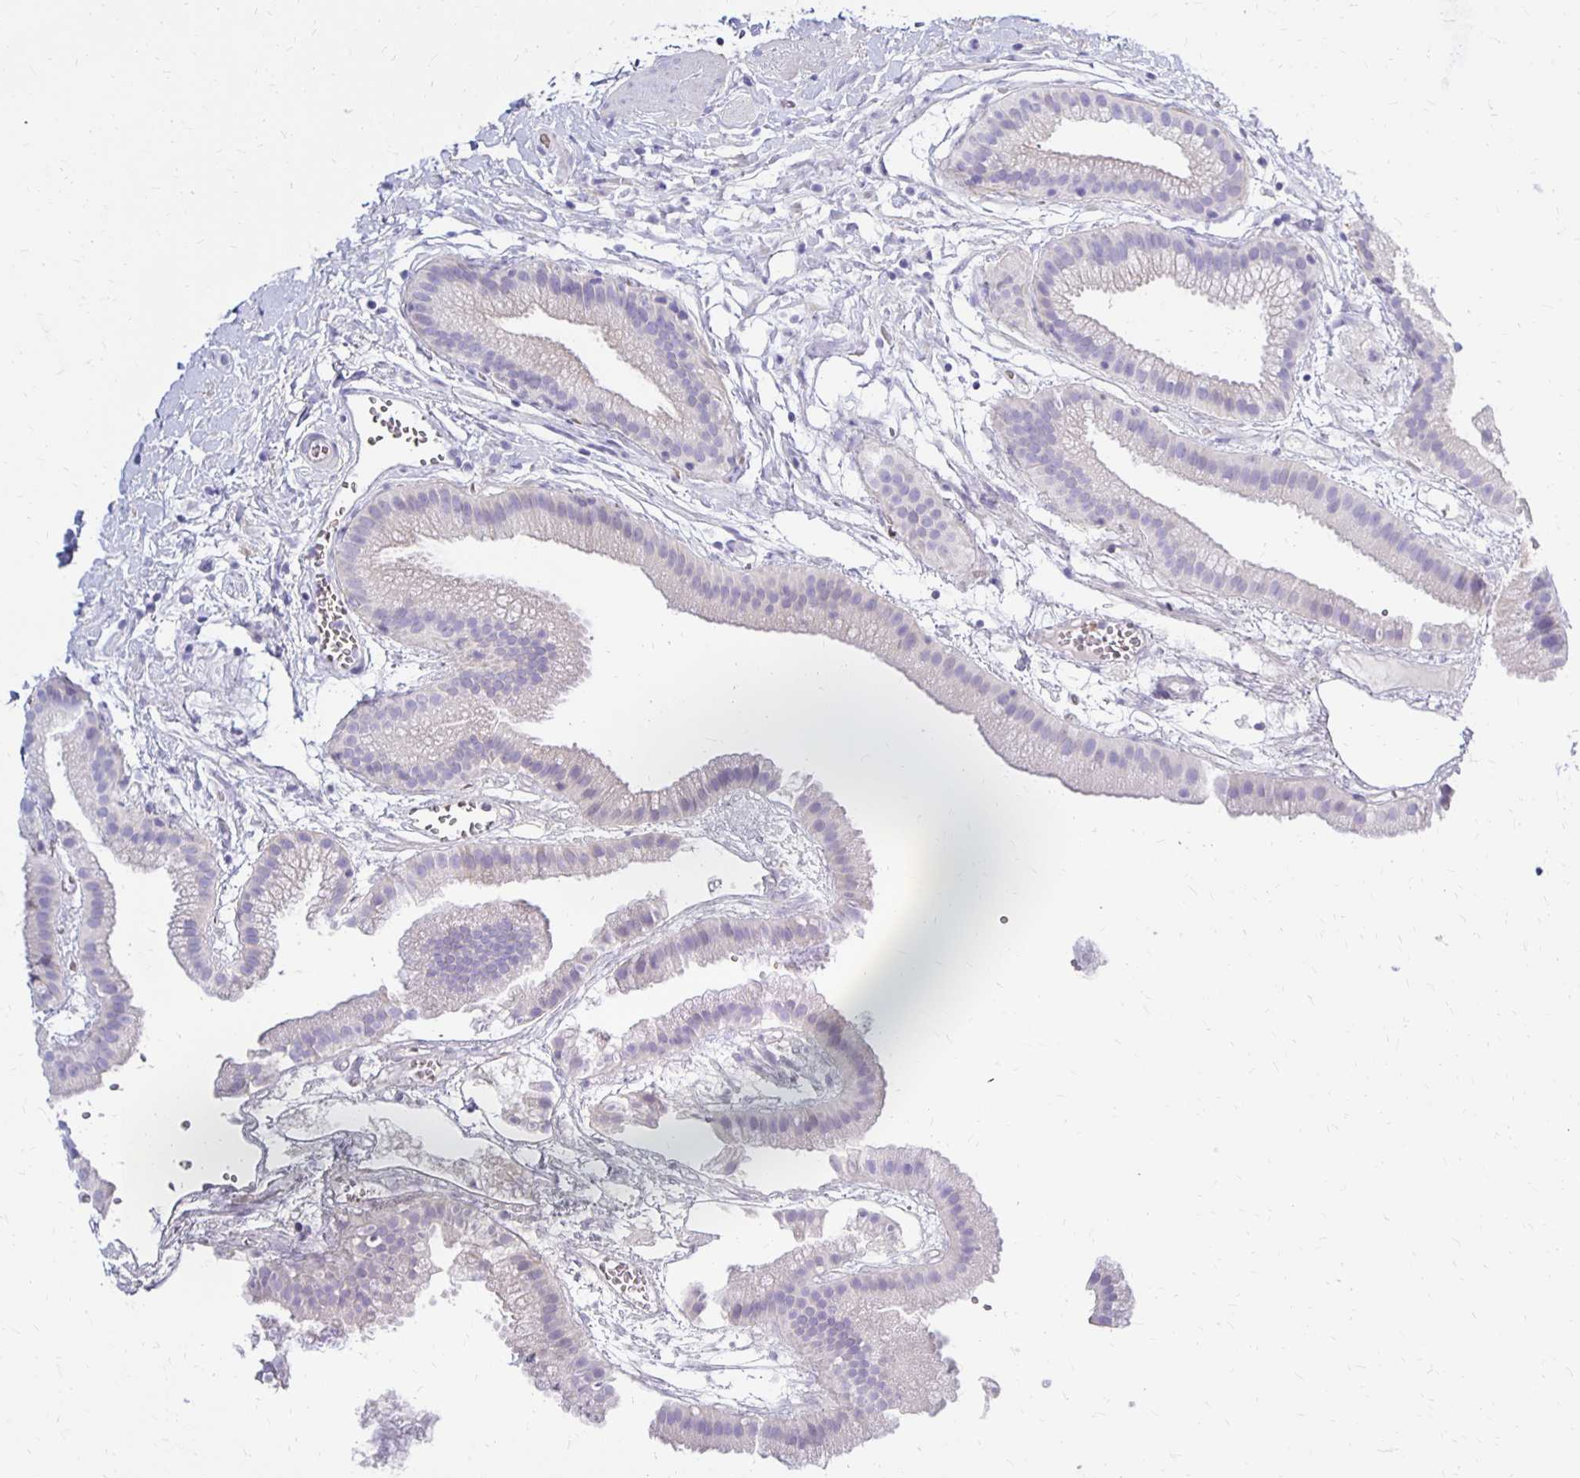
{"staining": {"intensity": "negative", "quantity": "none", "location": "none"}, "tissue": "gallbladder", "cell_type": "Glandular cells", "image_type": "normal", "snomed": [{"axis": "morphology", "description": "Normal tissue, NOS"}, {"axis": "topography", "description": "Gallbladder"}], "caption": "Histopathology image shows no significant protein expression in glandular cells of benign gallbladder. (DAB immunohistochemistry (IHC), high magnification).", "gene": "FNTB", "patient": {"sex": "female", "age": 63}}